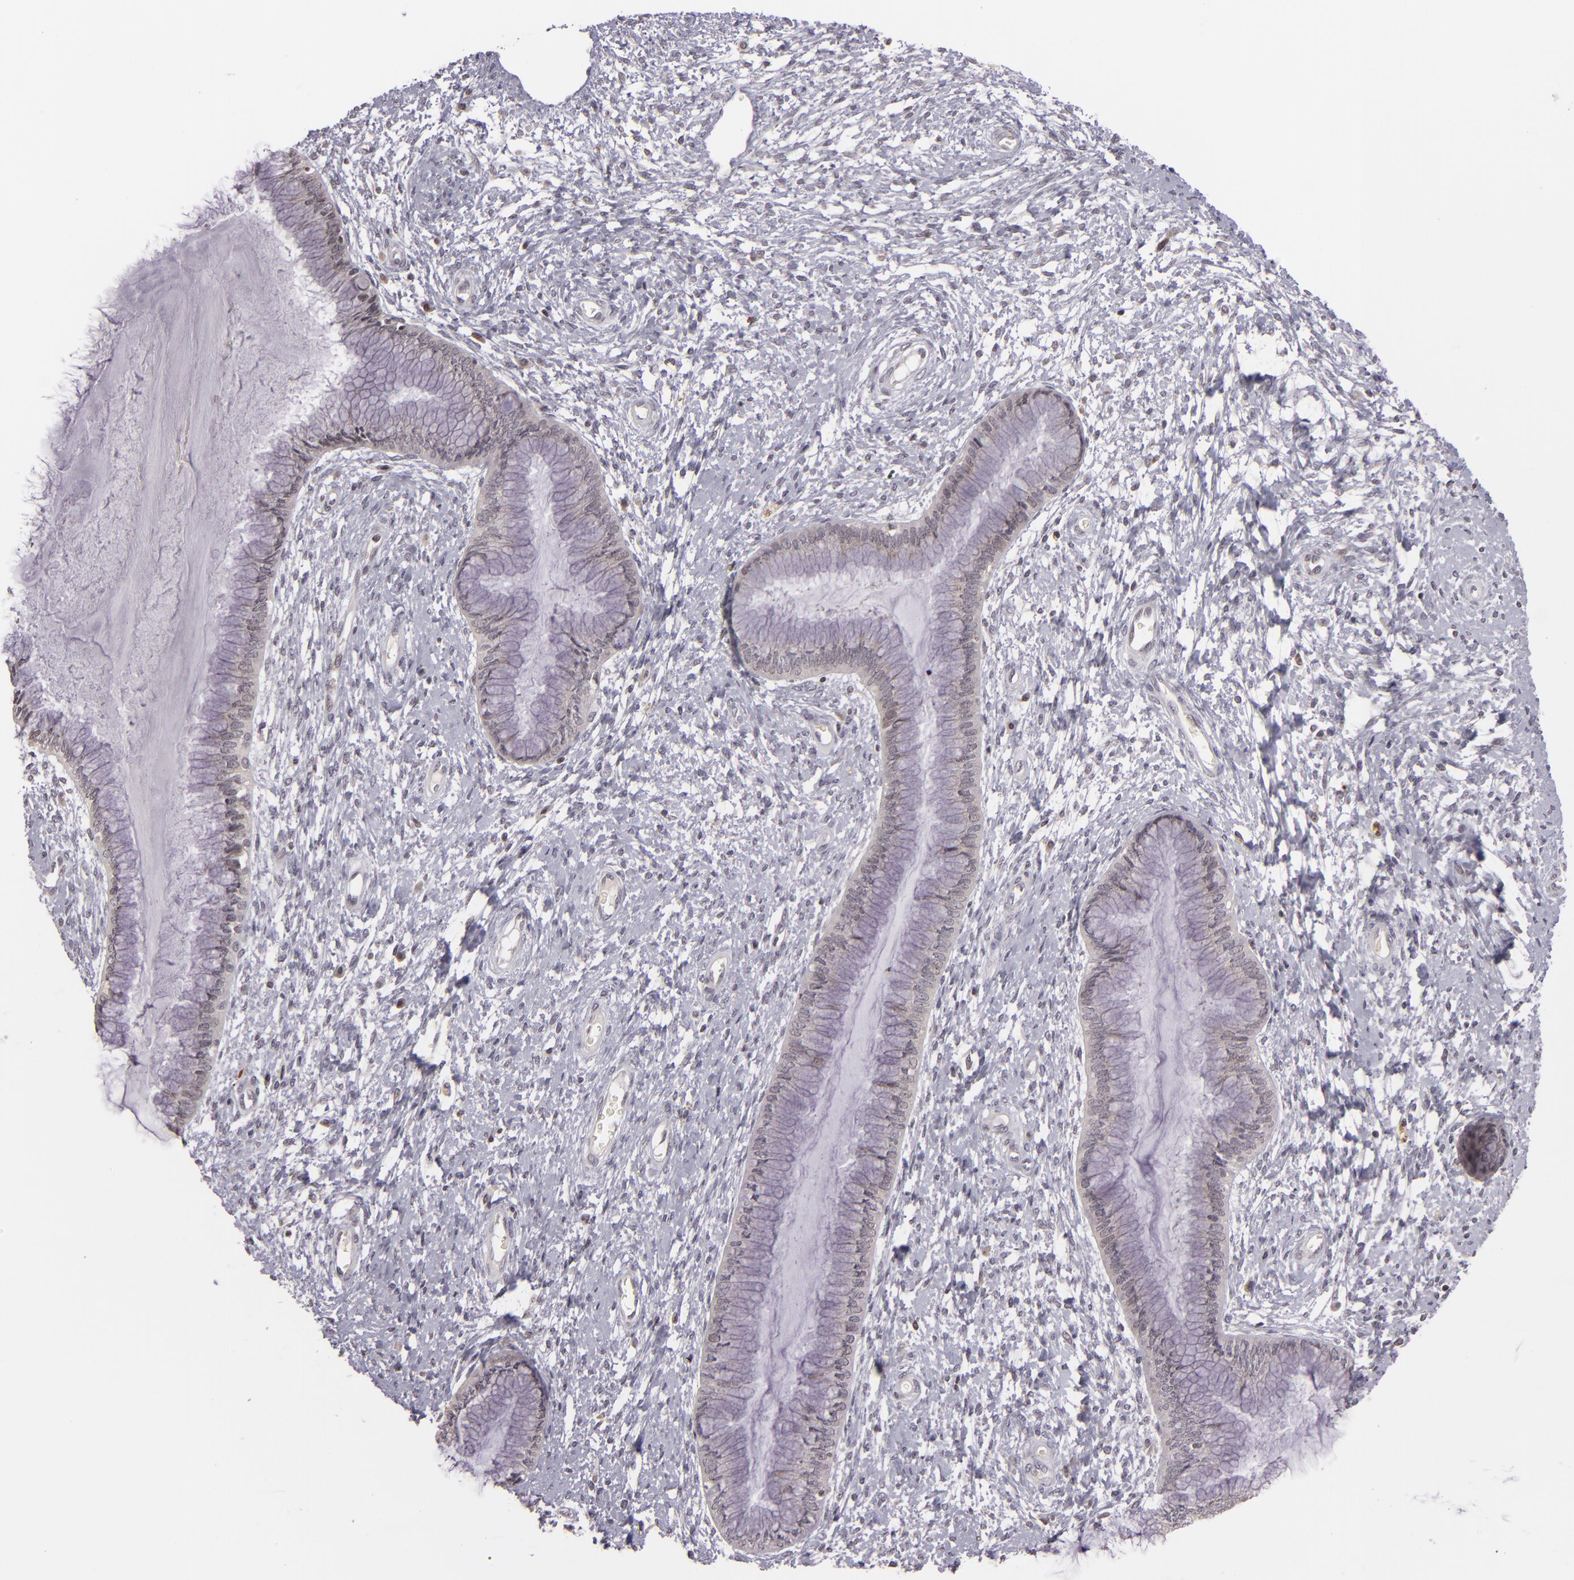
{"staining": {"intensity": "weak", "quantity": "<25%", "location": "nuclear"}, "tissue": "cervix", "cell_type": "Glandular cells", "image_type": "normal", "snomed": [{"axis": "morphology", "description": "Normal tissue, NOS"}, {"axis": "topography", "description": "Cervix"}], "caption": "DAB (3,3'-diaminobenzidine) immunohistochemical staining of unremarkable human cervix exhibits no significant staining in glandular cells. (Stains: DAB IHC with hematoxylin counter stain, Microscopy: brightfield microscopy at high magnification).", "gene": "AKAP6", "patient": {"sex": "female", "age": 27}}